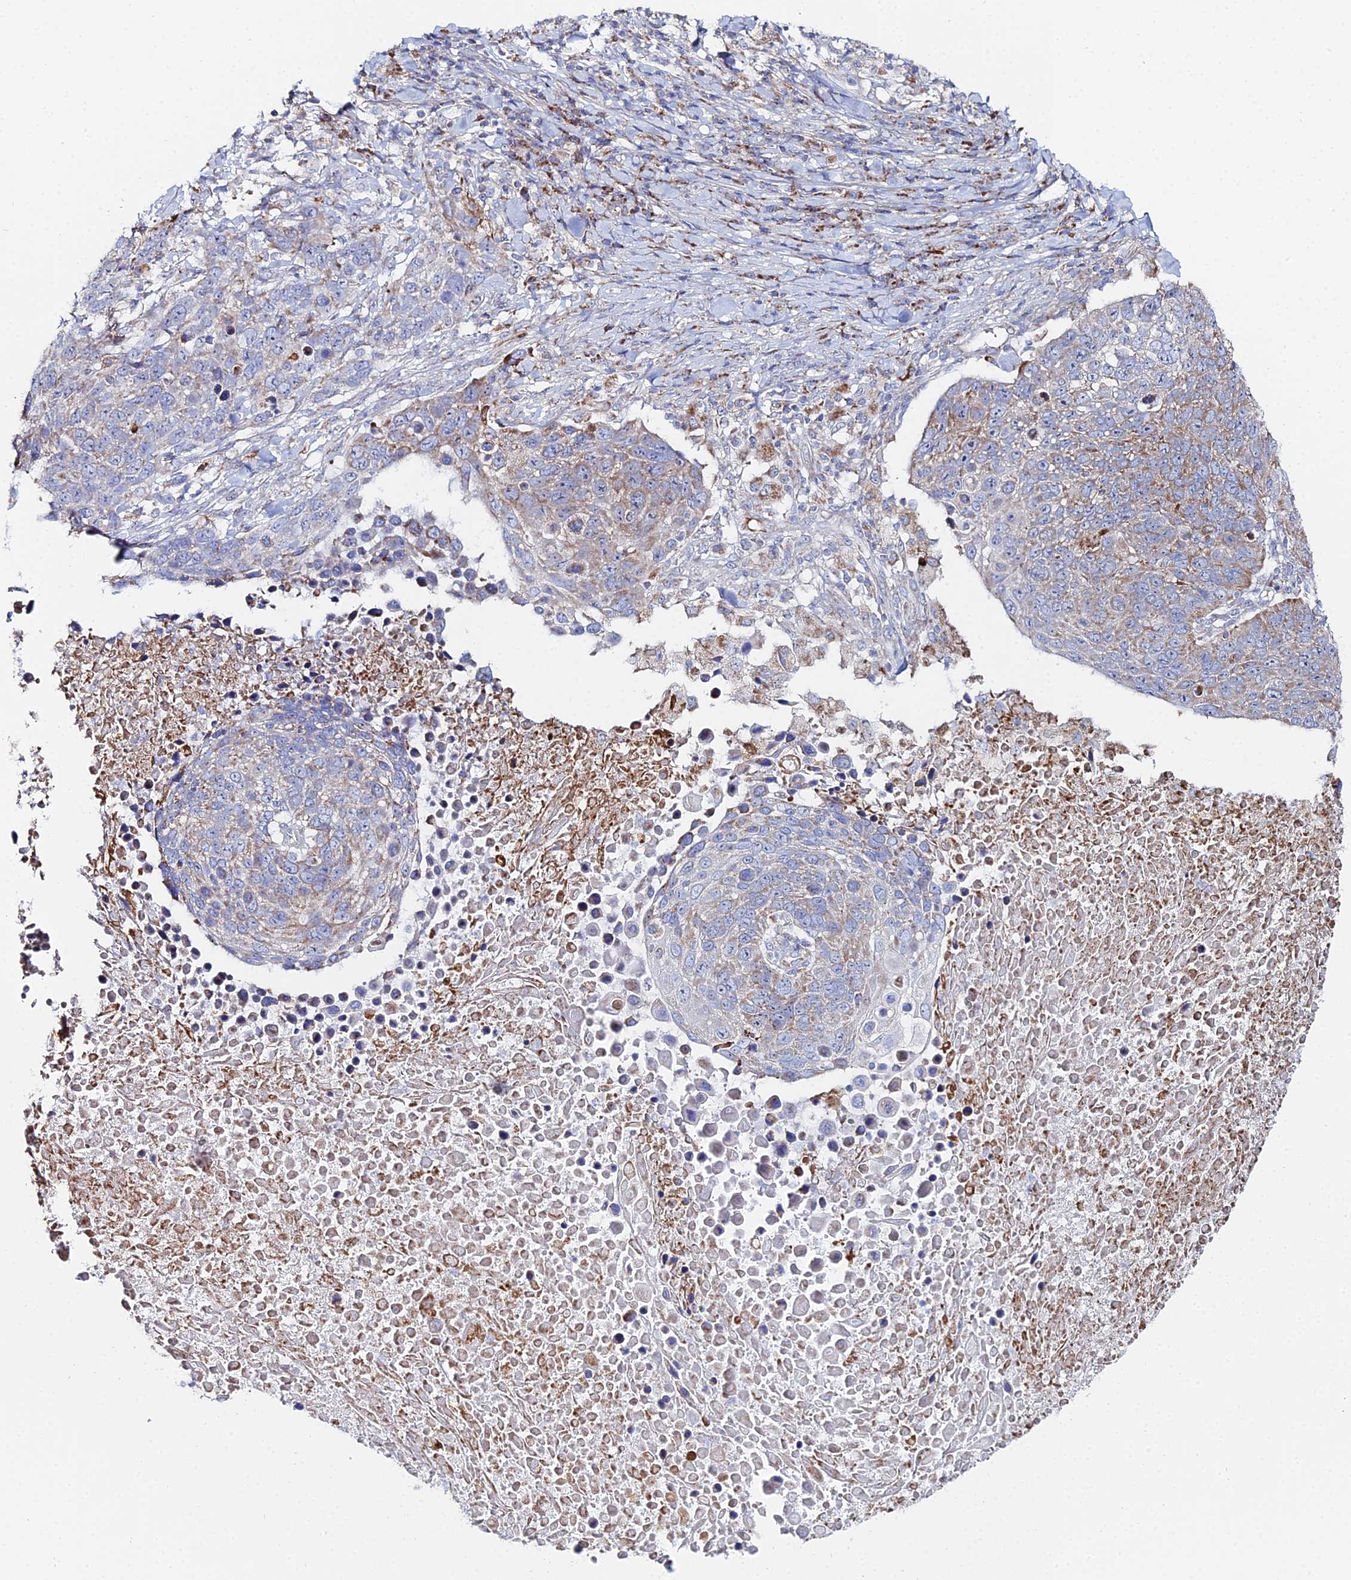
{"staining": {"intensity": "strong", "quantity": "25%-75%", "location": "cytoplasmic/membranous"}, "tissue": "lung cancer", "cell_type": "Tumor cells", "image_type": "cancer", "snomed": [{"axis": "morphology", "description": "Normal tissue, NOS"}, {"axis": "morphology", "description": "Squamous cell carcinoma, NOS"}, {"axis": "topography", "description": "Lymph node"}, {"axis": "topography", "description": "Lung"}], "caption": "This is an image of IHC staining of lung cancer (squamous cell carcinoma), which shows strong positivity in the cytoplasmic/membranous of tumor cells.", "gene": "MPC1", "patient": {"sex": "male", "age": 66}}